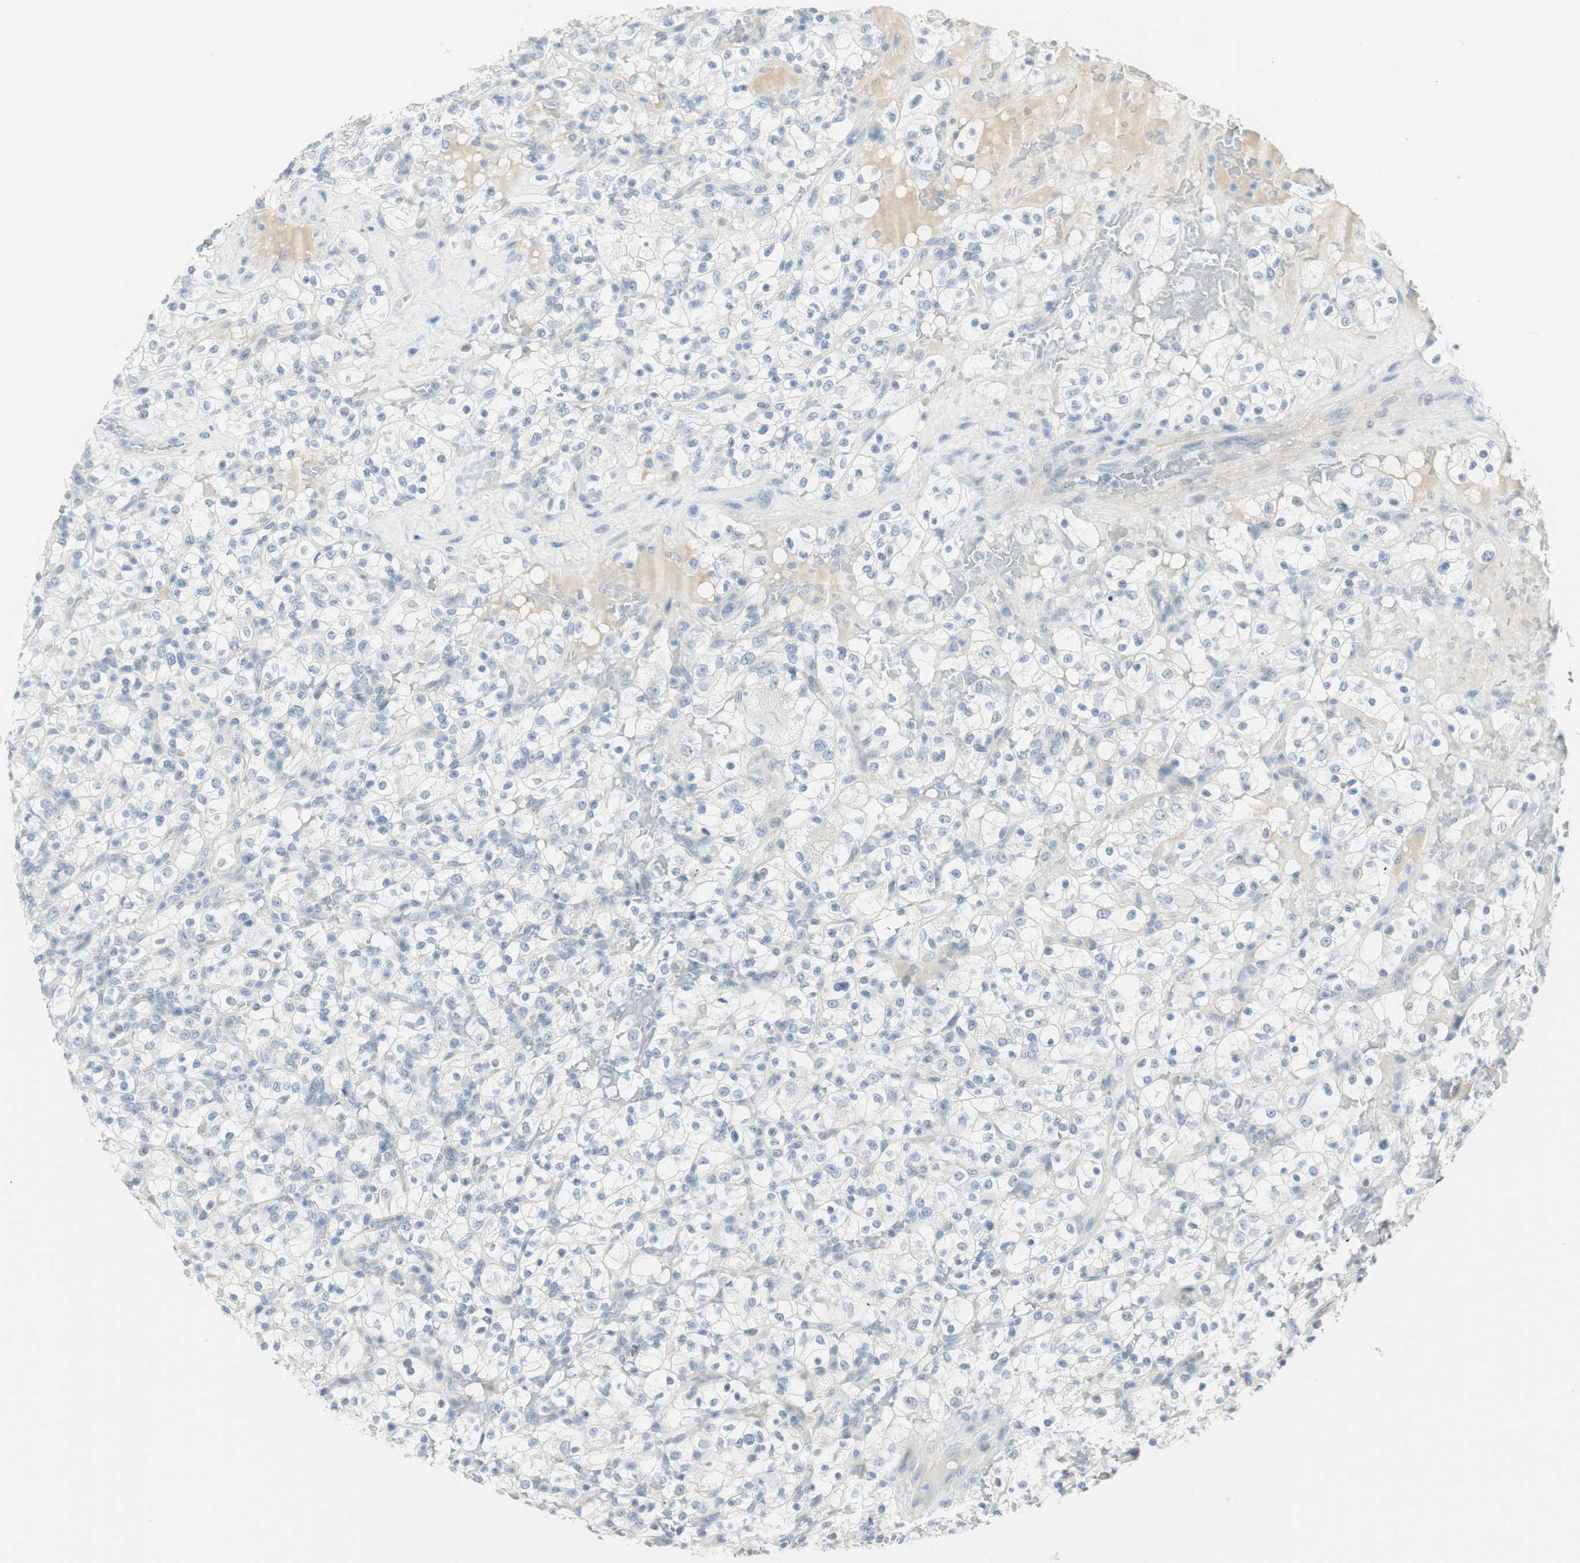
{"staining": {"intensity": "negative", "quantity": "none", "location": "none"}, "tissue": "renal cancer", "cell_type": "Tumor cells", "image_type": "cancer", "snomed": [{"axis": "morphology", "description": "Normal tissue, NOS"}, {"axis": "morphology", "description": "Adenocarcinoma, NOS"}, {"axis": "topography", "description": "Kidney"}], "caption": "IHC of human renal cancer reveals no staining in tumor cells. (DAB immunohistochemistry, high magnification).", "gene": "MLLT10", "patient": {"sex": "female", "age": 72}}